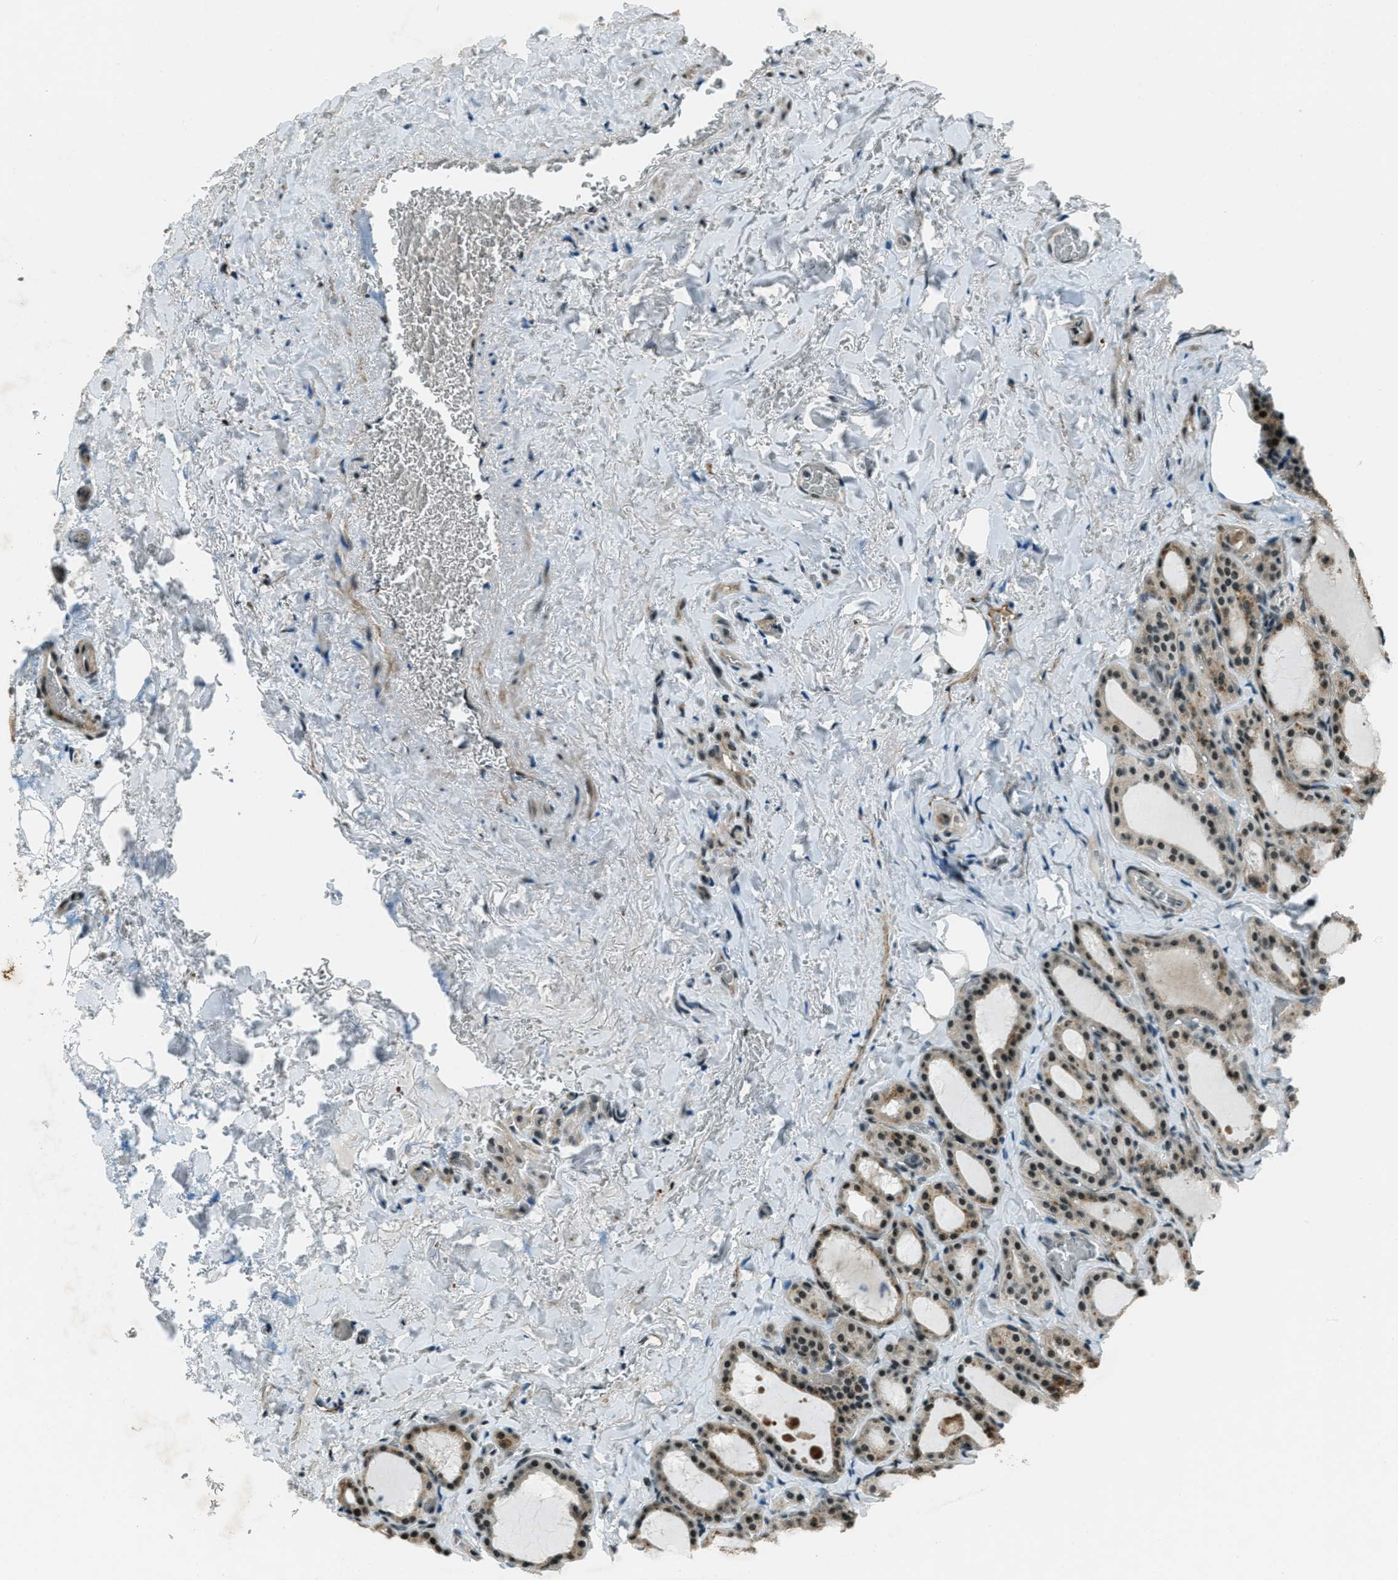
{"staining": {"intensity": "moderate", "quantity": ">75%", "location": "nuclear"}, "tissue": "parathyroid gland", "cell_type": "Glandular cells", "image_type": "normal", "snomed": [{"axis": "morphology", "description": "Normal tissue, NOS"}, {"axis": "morphology", "description": "Adenoma, NOS"}, {"axis": "topography", "description": "Parathyroid gland"}], "caption": "The histopathology image shows a brown stain indicating the presence of a protein in the nuclear of glandular cells in parathyroid gland.", "gene": "TARDBP", "patient": {"sex": "female", "age": 58}}